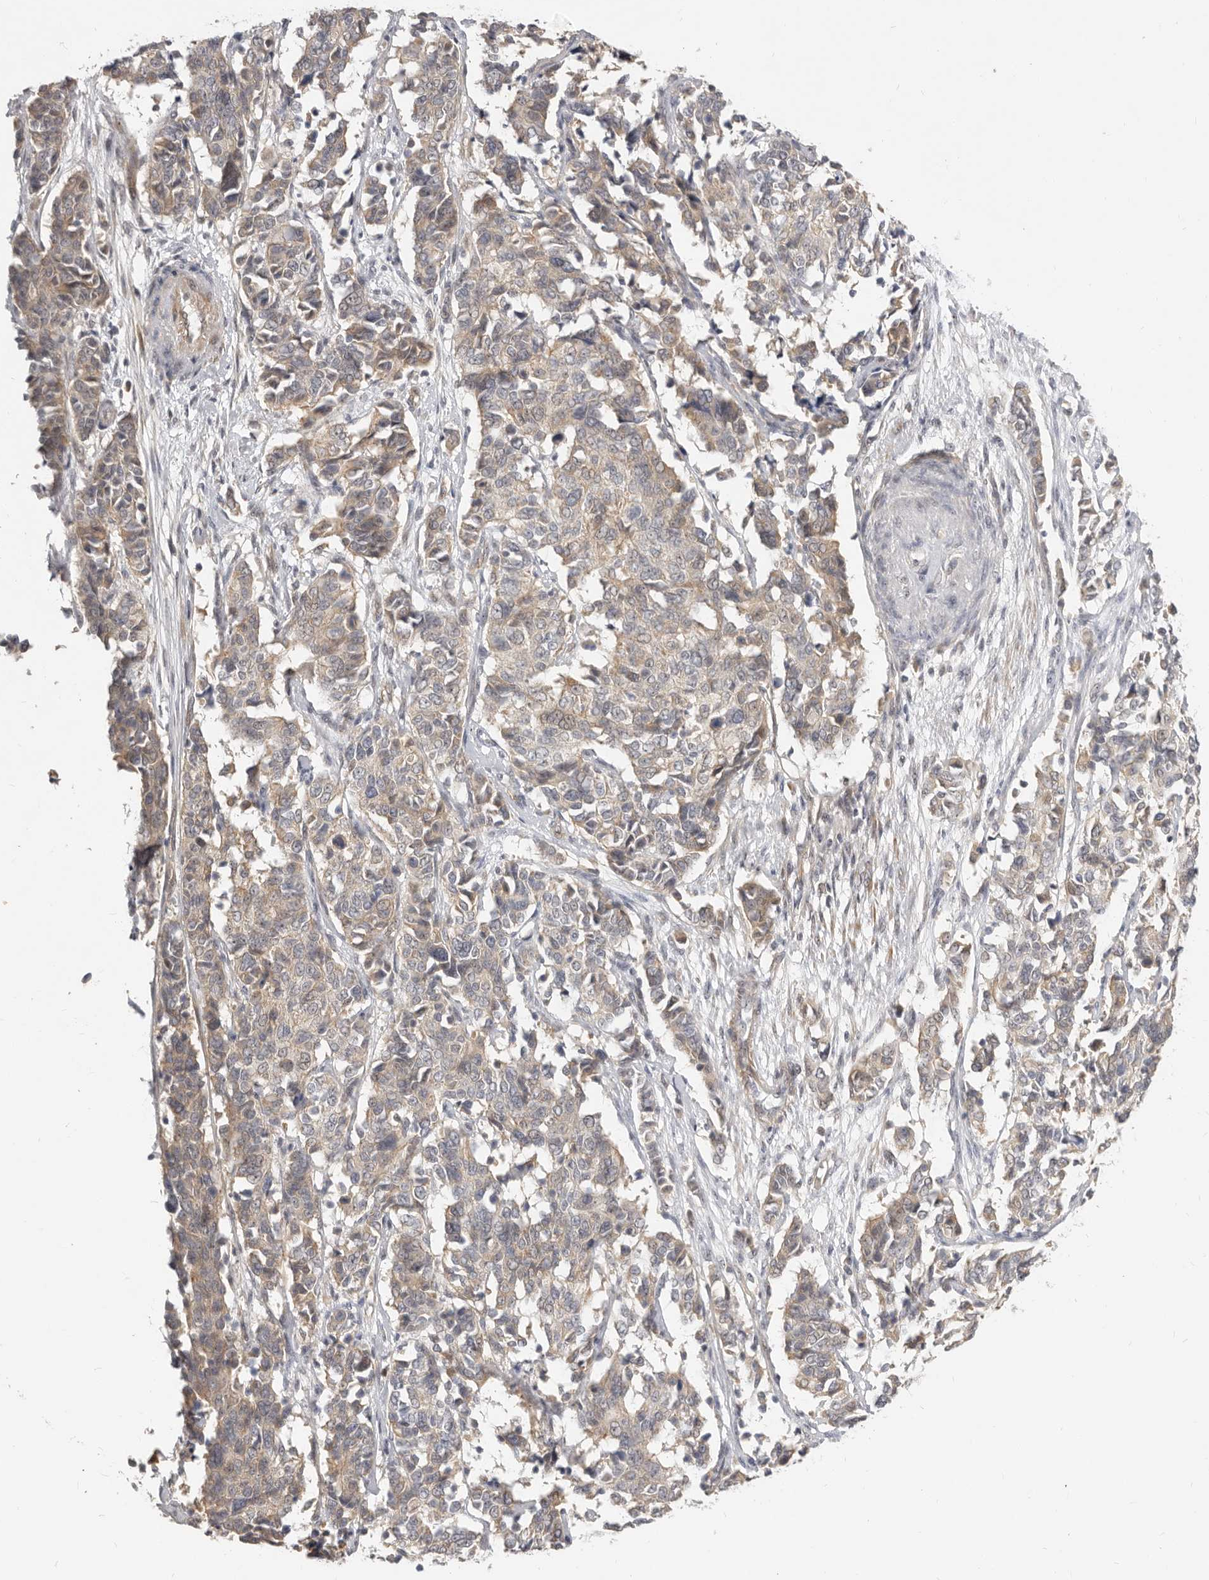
{"staining": {"intensity": "weak", "quantity": ">75%", "location": "cytoplasmic/membranous"}, "tissue": "cervical cancer", "cell_type": "Tumor cells", "image_type": "cancer", "snomed": [{"axis": "morphology", "description": "Normal tissue, NOS"}, {"axis": "morphology", "description": "Squamous cell carcinoma, NOS"}, {"axis": "topography", "description": "Cervix"}], "caption": "Tumor cells show low levels of weak cytoplasmic/membranous positivity in approximately >75% of cells in cervical cancer. (brown staining indicates protein expression, while blue staining denotes nuclei).", "gene": "MICALL2", "patient": {"sex": "female", "age": 35}}